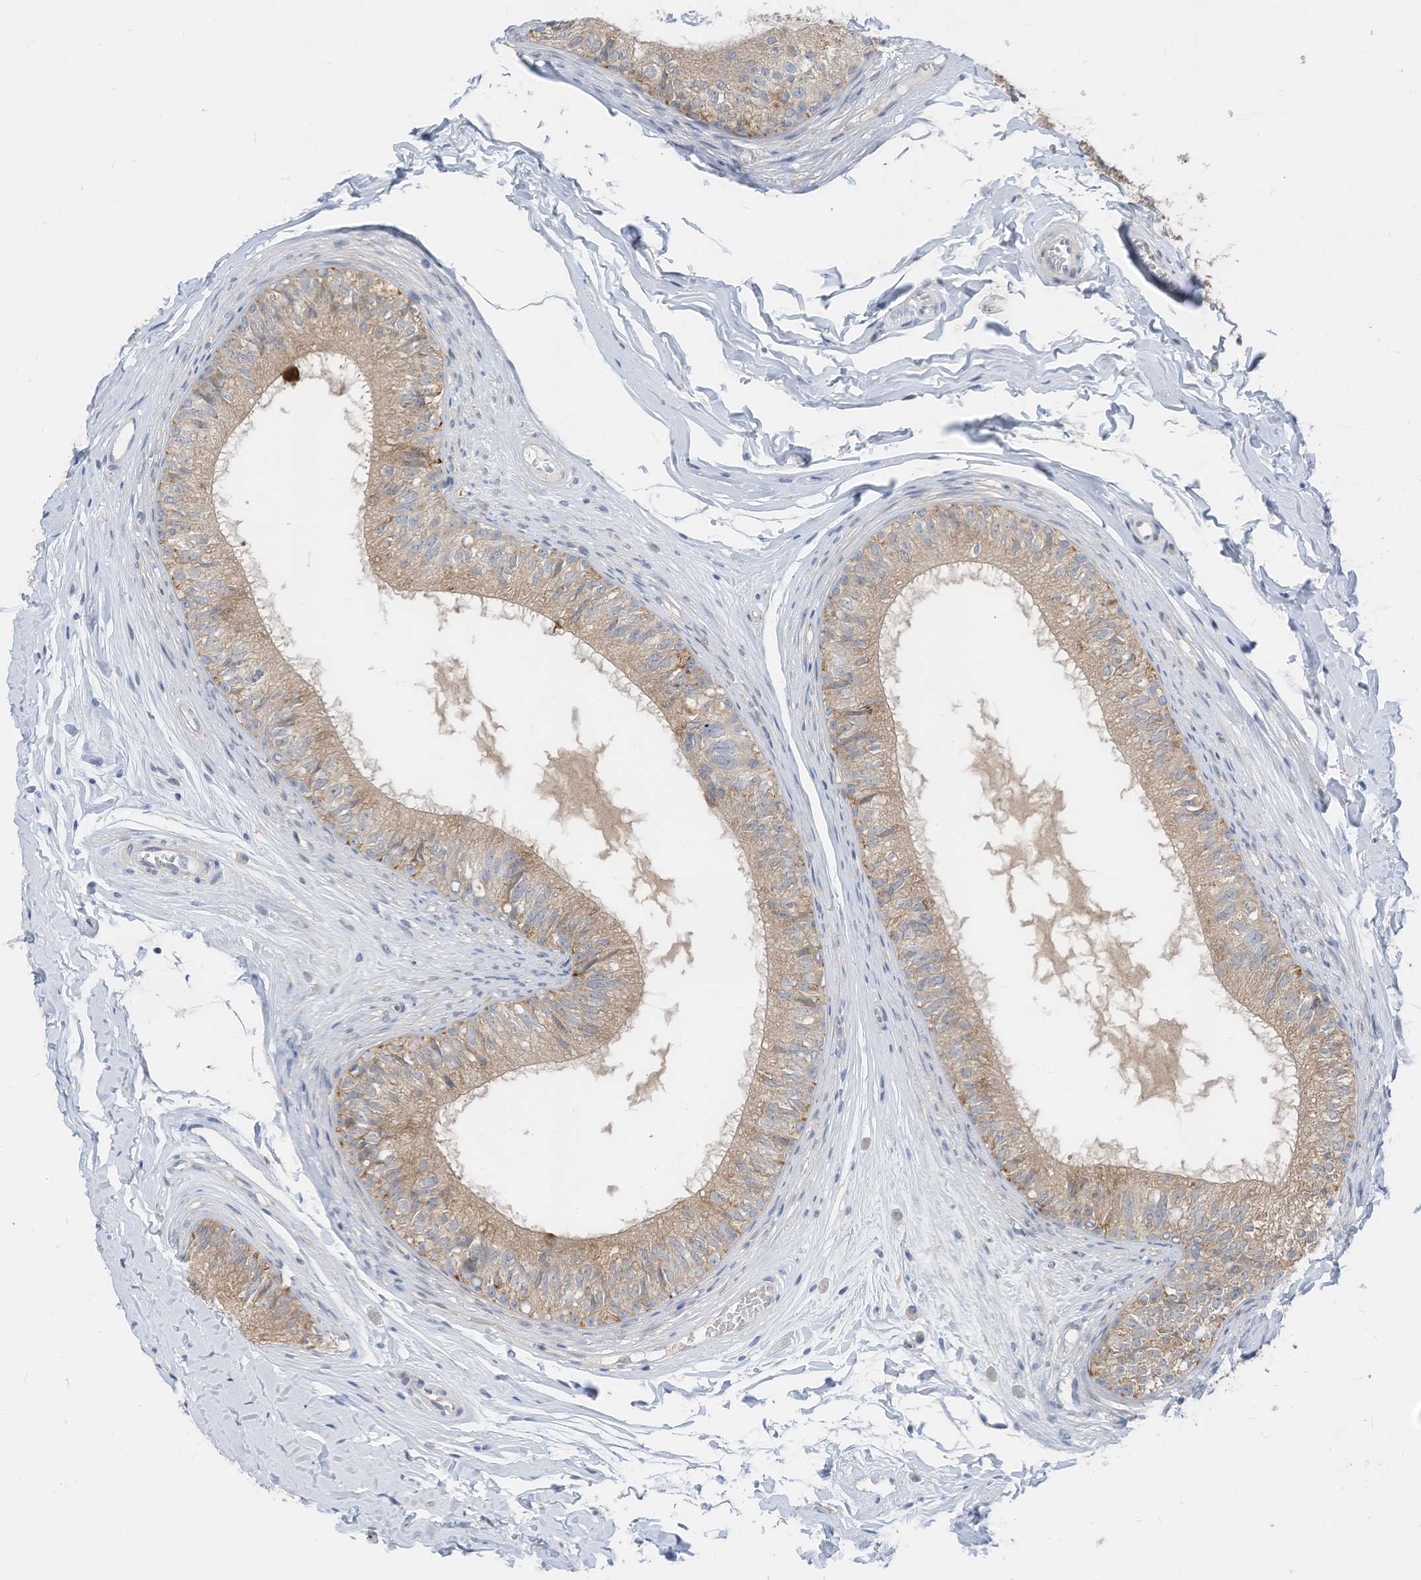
{"staining": {"intensity": "weak", "quantity": ">75%", "location": "cytoplasmic/membranous"}, "tissue": "epididymis", "cell_type": "Glandular cells", "image_type": "normal", "snomed": [{"axis": "morphology", "description": "Normal tissue, NOS"}, {"axis": "morphology", "description": "Seminoma in situ"}, {"axis": "topography", "description": "Testis"}, {"axis": "topography", "description": "Epididymis"}], "caption": "A low amount of weak cytoplasmic/membranous expression is appreciated in approximately >75% of glandular cells in unremarkable epididymis.", "gene": "LDAH", "patient": {"sex": "male", "age": 28}}